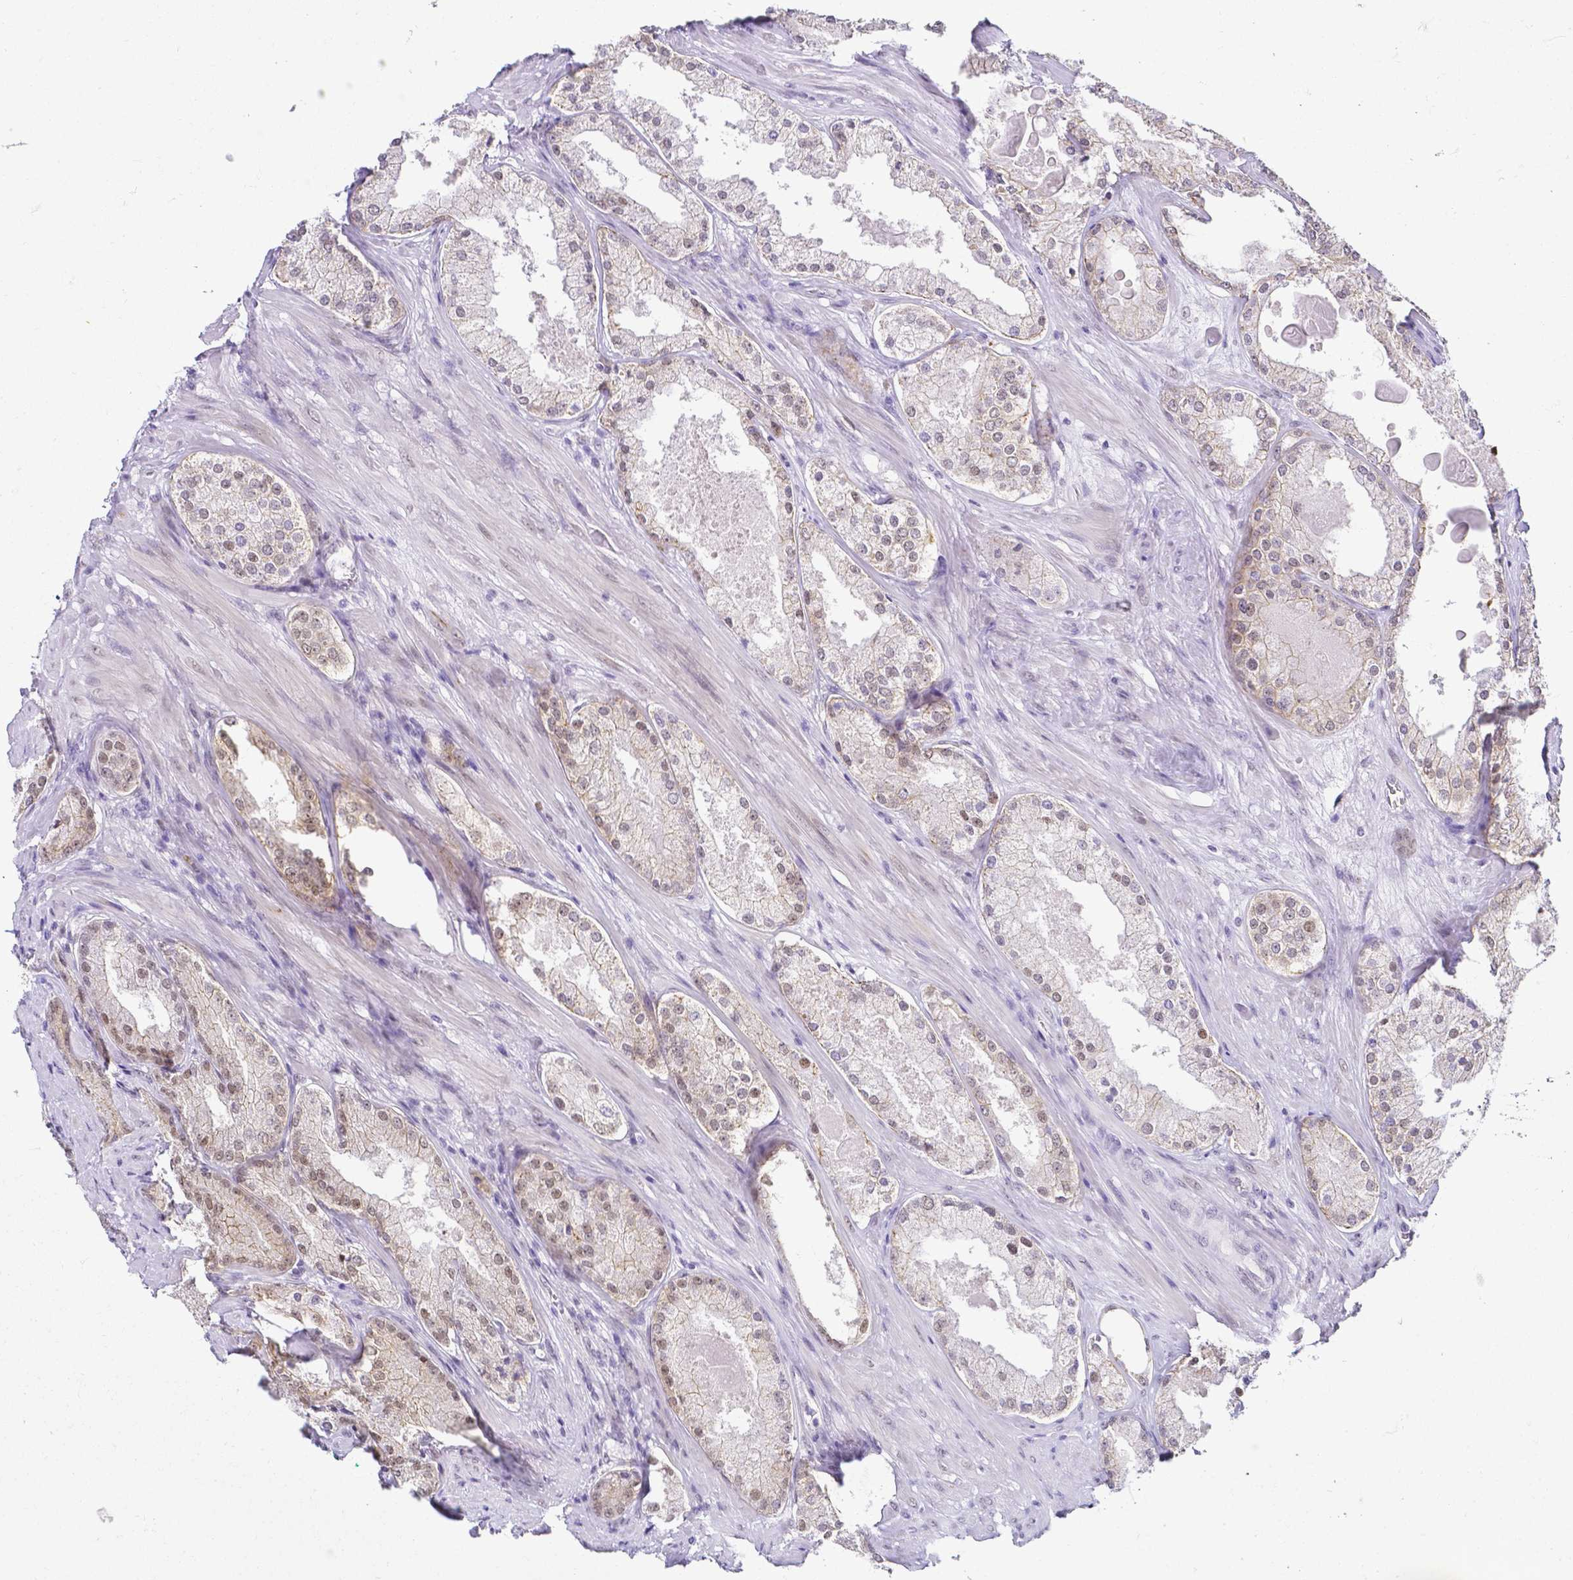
{"staining": {"intensity": "weak", "quantity": "<25%", "location": "nuclear"}, "tissue": "prostate cancer", "cell_type": "Tumor cells", "image_type": "cancer", "snomed": [{"axis": "morphology", "description": "Adenocarcinoma, Low grade"}, {"axis": "topography", "description": "Prostate"}], "caption": "Human adenocarcinoma (low-grade) (prostate) stained for a protein using IHC reveals no staining in tumor cells.", "gene": "FAM83G", "patient": {"sex": "male", "age": 68}}